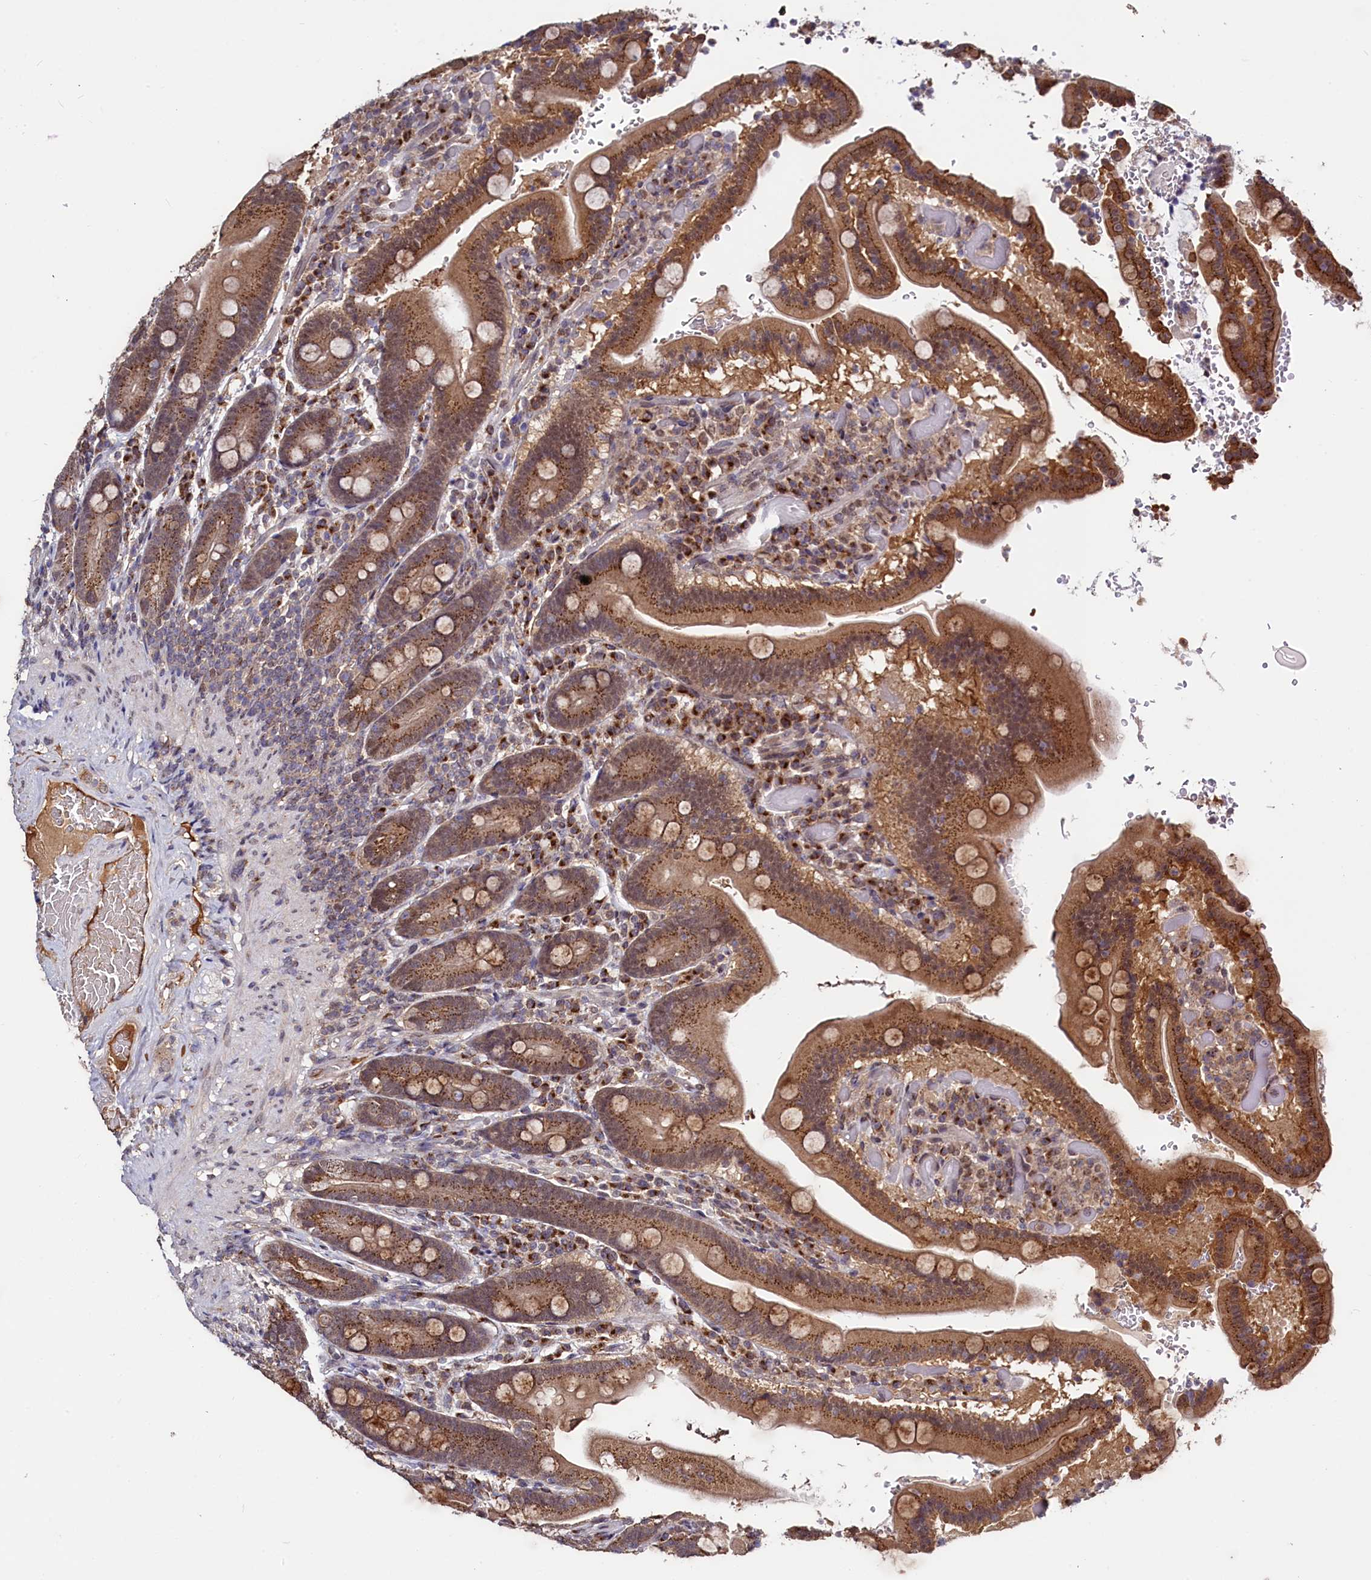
{"staining": {"intensity": "moderate", "quantity": ">75%", "location": "cytoplasmic/membranous"}, "tissue": "duodenum", "cell_type": "Glandular cells", "image_type": "normal", "snomed": [{"axis": "morphology", "description": "Normal tissue, NOS"}, {"axis": "topography", "description": "Duodenum"}], "caption": "Immunohistochemistry histopathology image of normal human duodenum stained for a protein (brown), which reveals medium levels of moderate cytoplasmic/membranous expression in about >75% of glandular cells.", "gene": "SEC24C", "patient": {"sex": "female", "age": 62}}